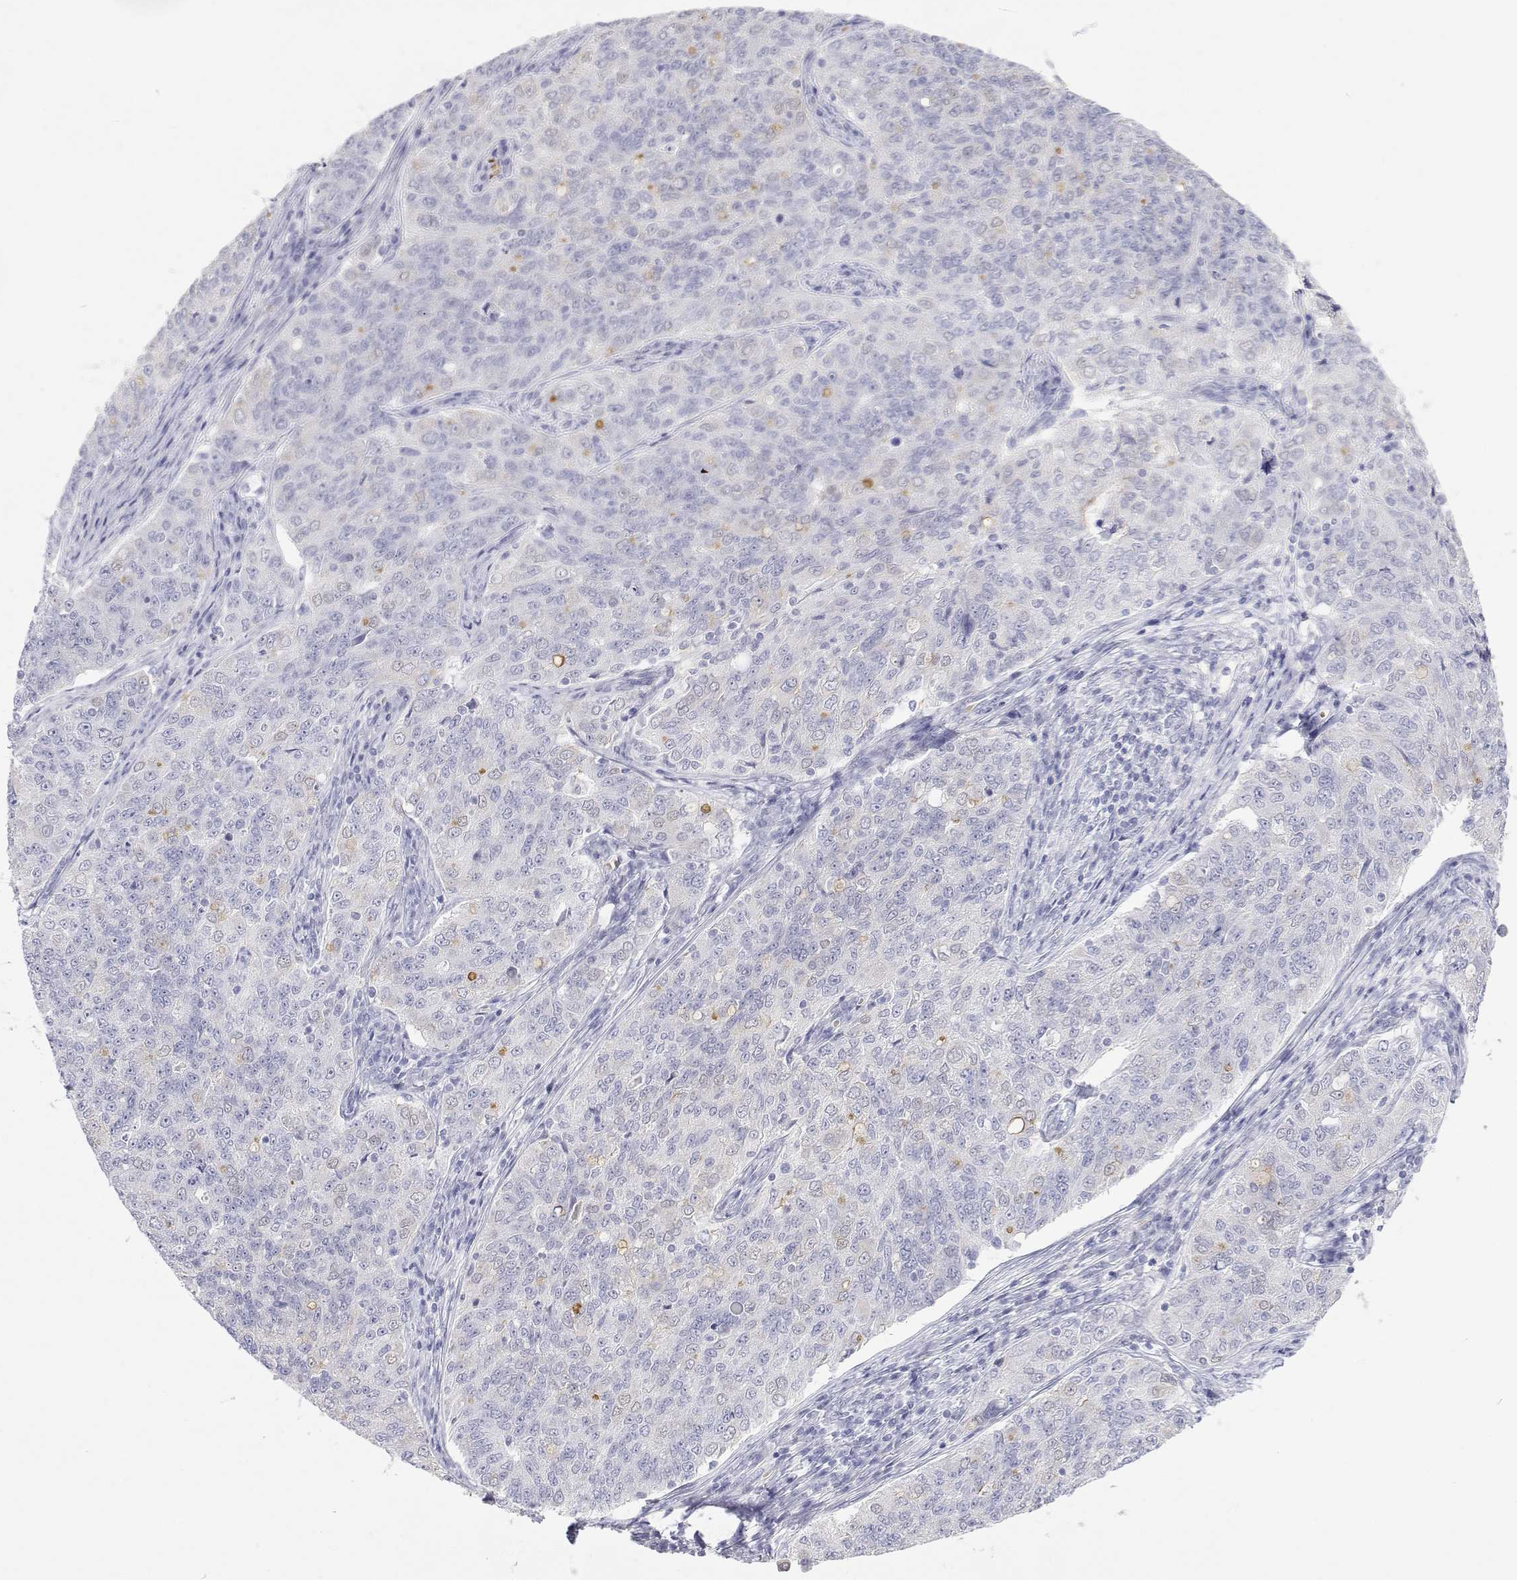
{"staining": {"intensity": "moderate", "quantity": "<25%", "location": "cytoplasmic/membranous"}, "tissue": "endometrial cancer", "cell_type": "Tumor cells", "image_type": "cancer", "snomed": [{"axis": "morphology", "description": "Adenocarcinoma, NOS"}, {"axis": "topography", "description": "Endometrium"}], "caption": "Human endometrial cancer stained with a brown dye displays moderate cytoplasmic/membranous positive staining in approximately <25% of tumor cells.", "gene": "MISP", "patient": {"sex": "female", "age": 43}}